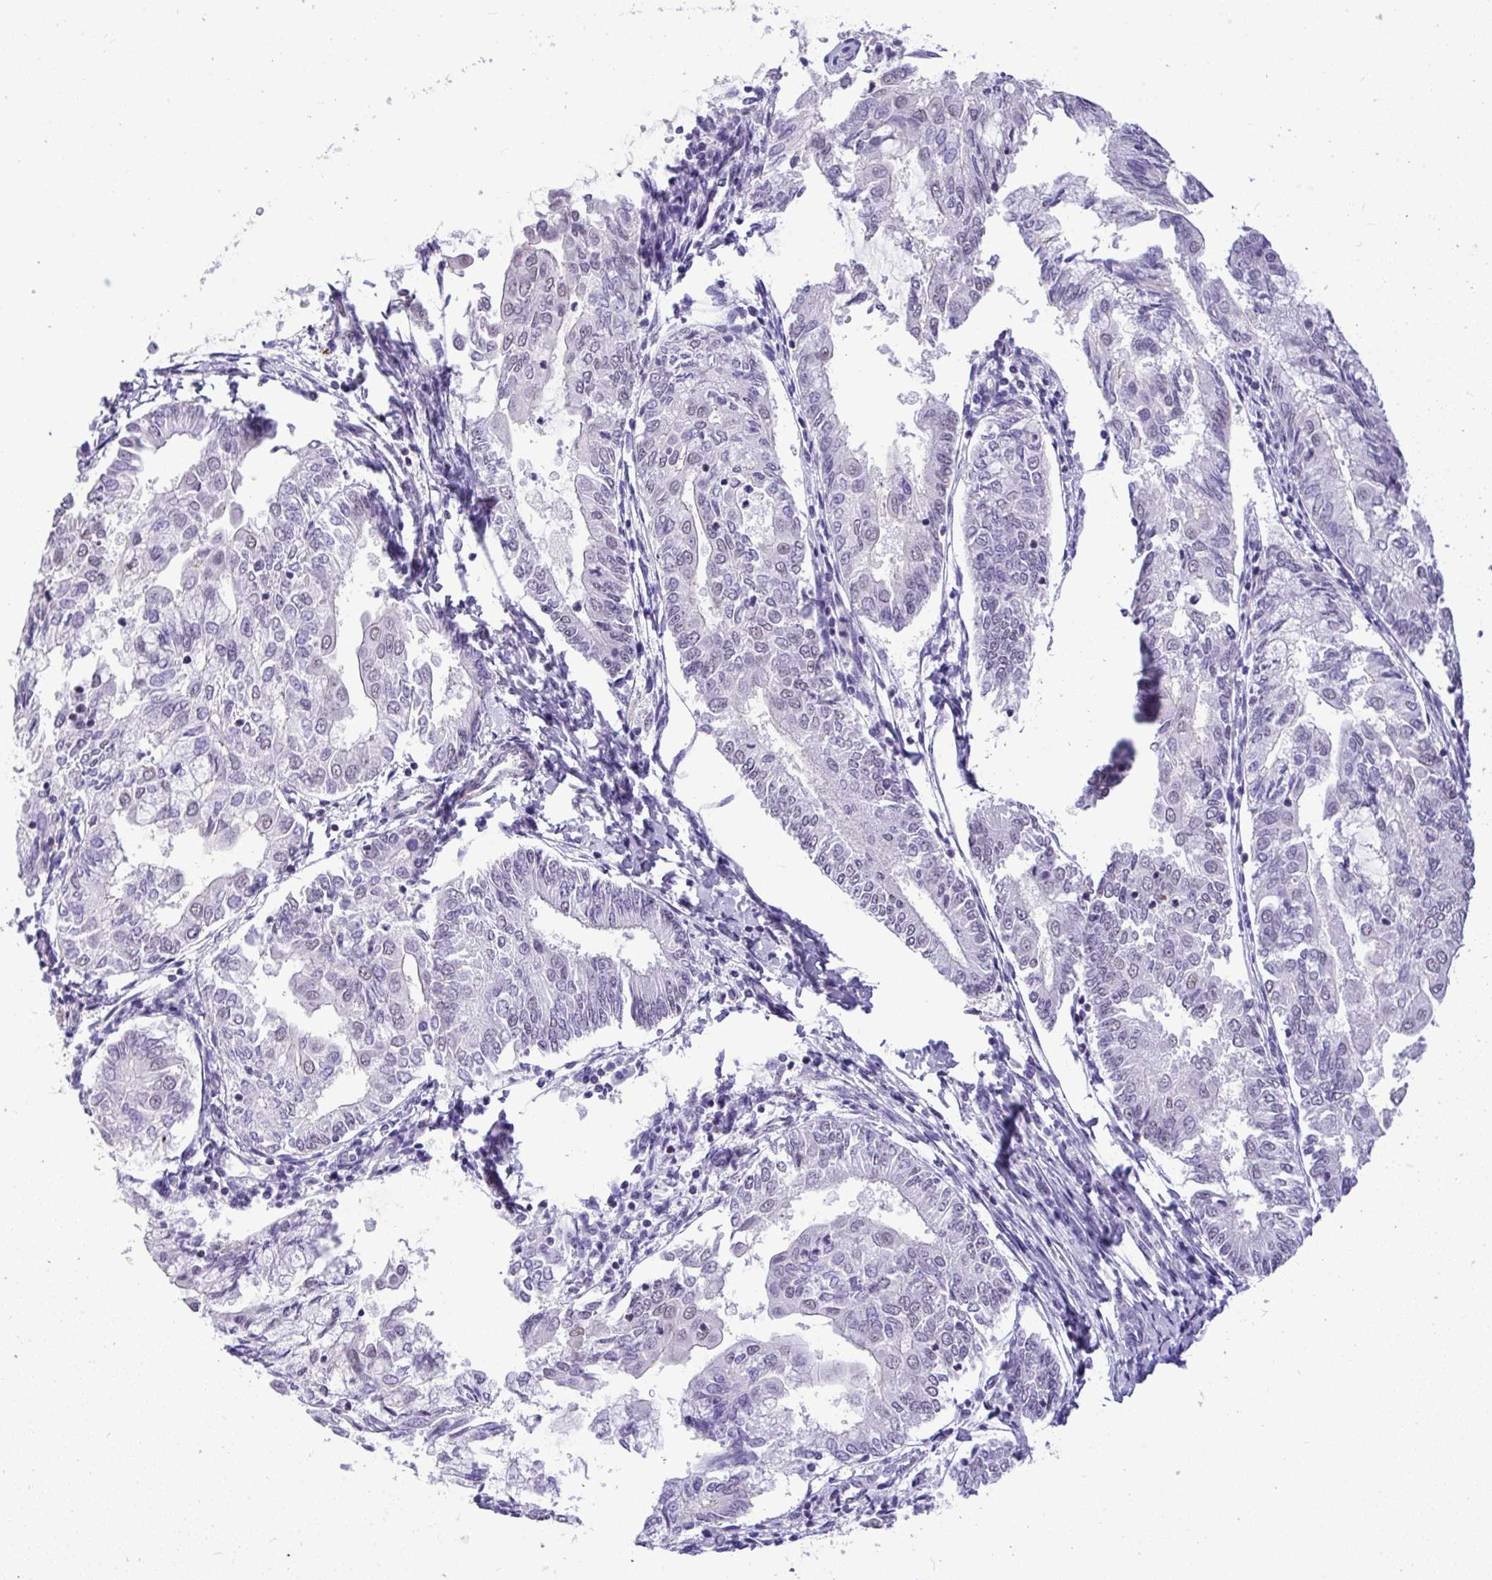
{"staining": {"intensity": "negative", "quantity": "none", "location": "none"}, "tissue": "endometrial cancer", "cell_type": "Tumor cells", "image_type": "cancer", "snomed": [{"axis": "morphology", "description": "Adenocarcinoma, NOS"}, {"axis": "topography", "description": "Endometrium"}], "caption": "High power microscopy image of an immunohistochemistry micrograph of endometrial cancer (adenocarcinoma), revealing no significant positivity in tumor cells.", "gene": "YBX2", "patient": {"sex": "female", "age": 68}}